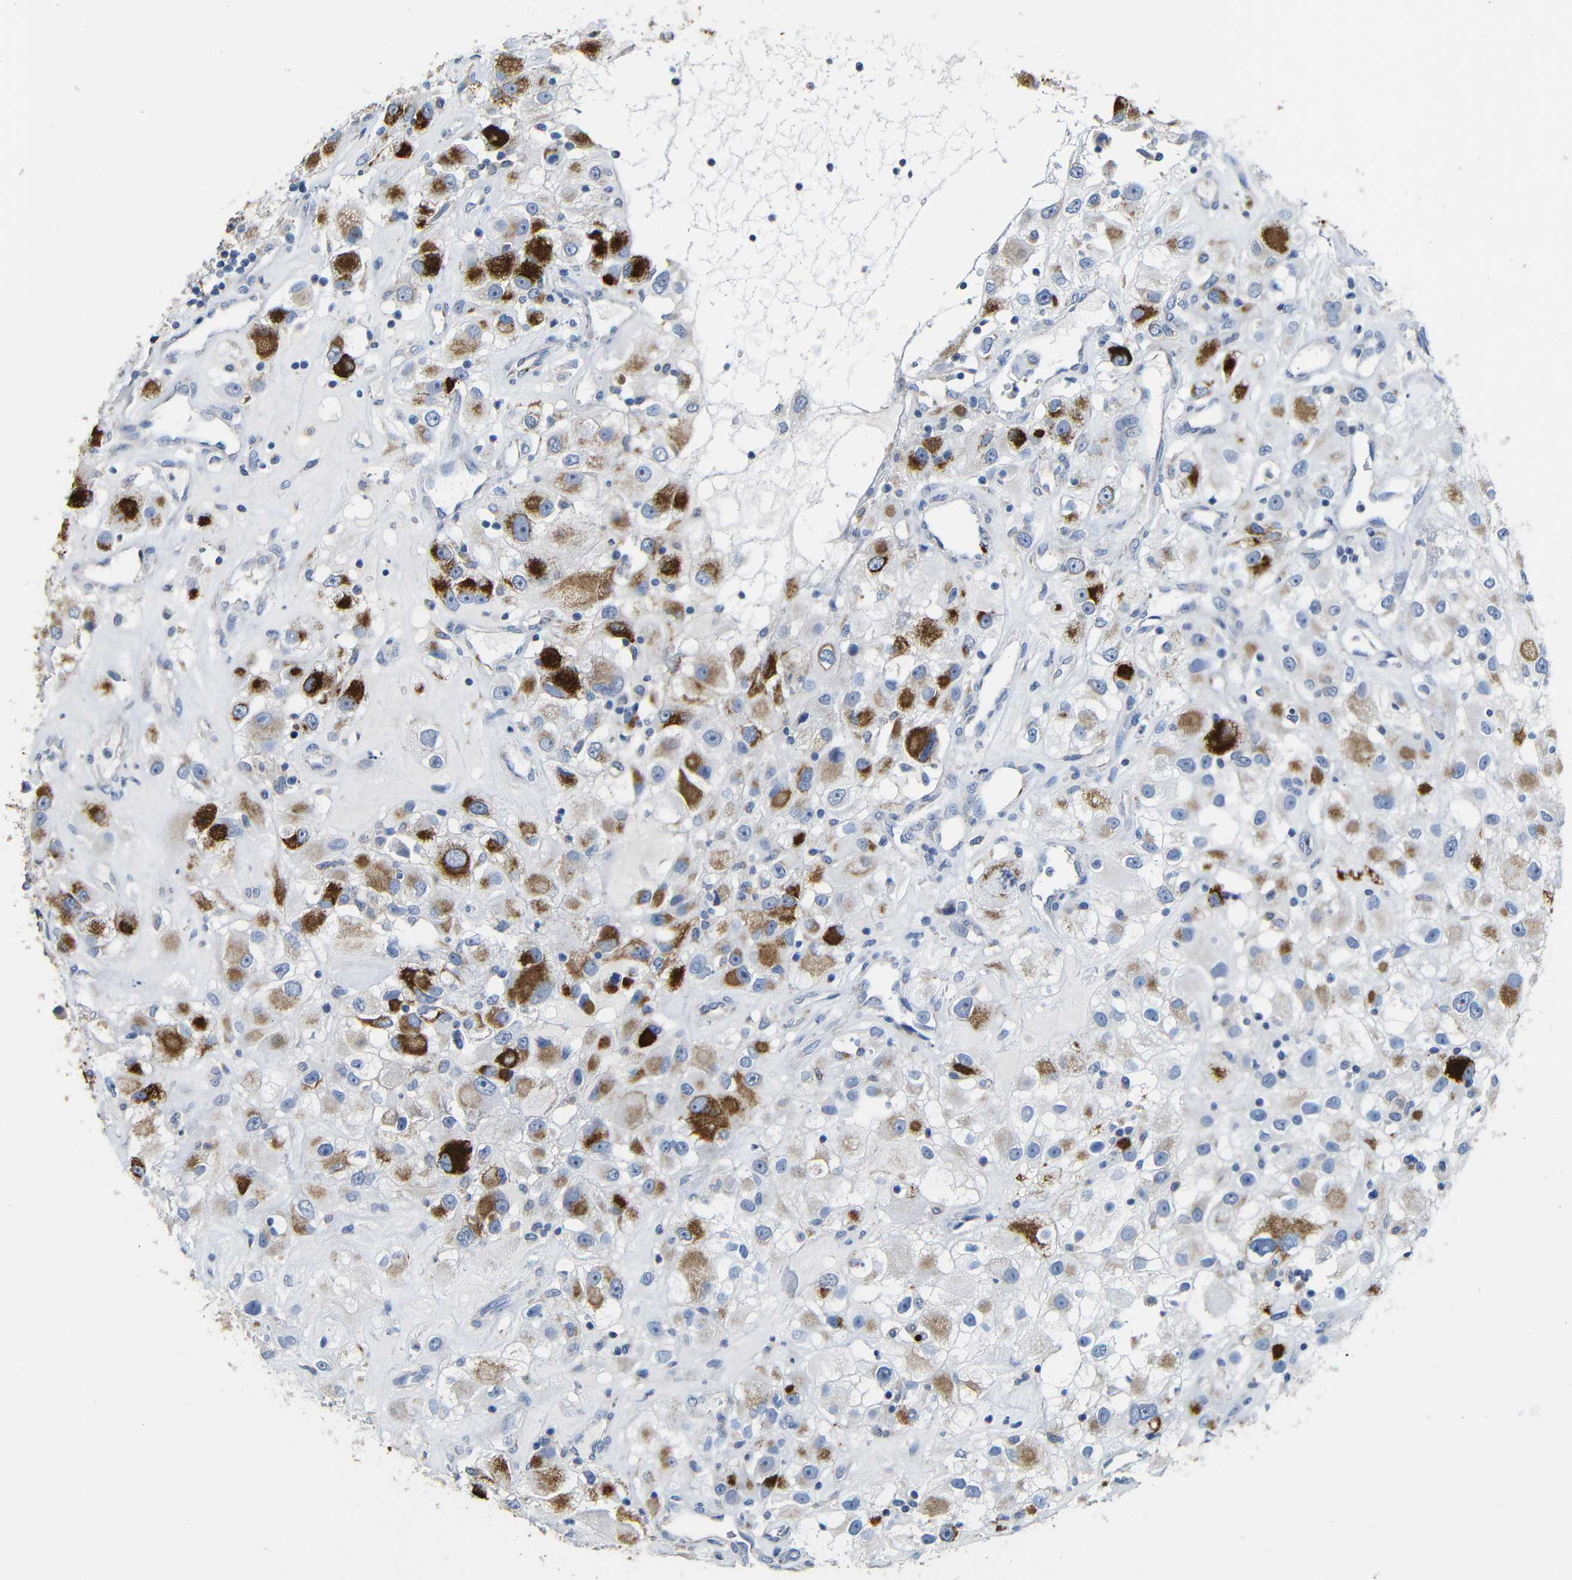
{"staining": {"intensity": "strong", "quantity": "25%-75%", "location": "cytoplasmic/membranous"}, "tissue": "renal cancer", "cell_type": "Tumor cells", "image_type": "cancer", "snomed": [{"axis": "morphology", "description": "Adenocarcinoma, NOS"}, {"axis": "topography", "description": "Kidney"}], "caption": "Renal adenocarcinoma stained for a protein demonstrates strong cytoplasmic/membranous positivity in tumor cells.", "gene": "MAOA", "patient": {"sex": "female", "age": 52}}